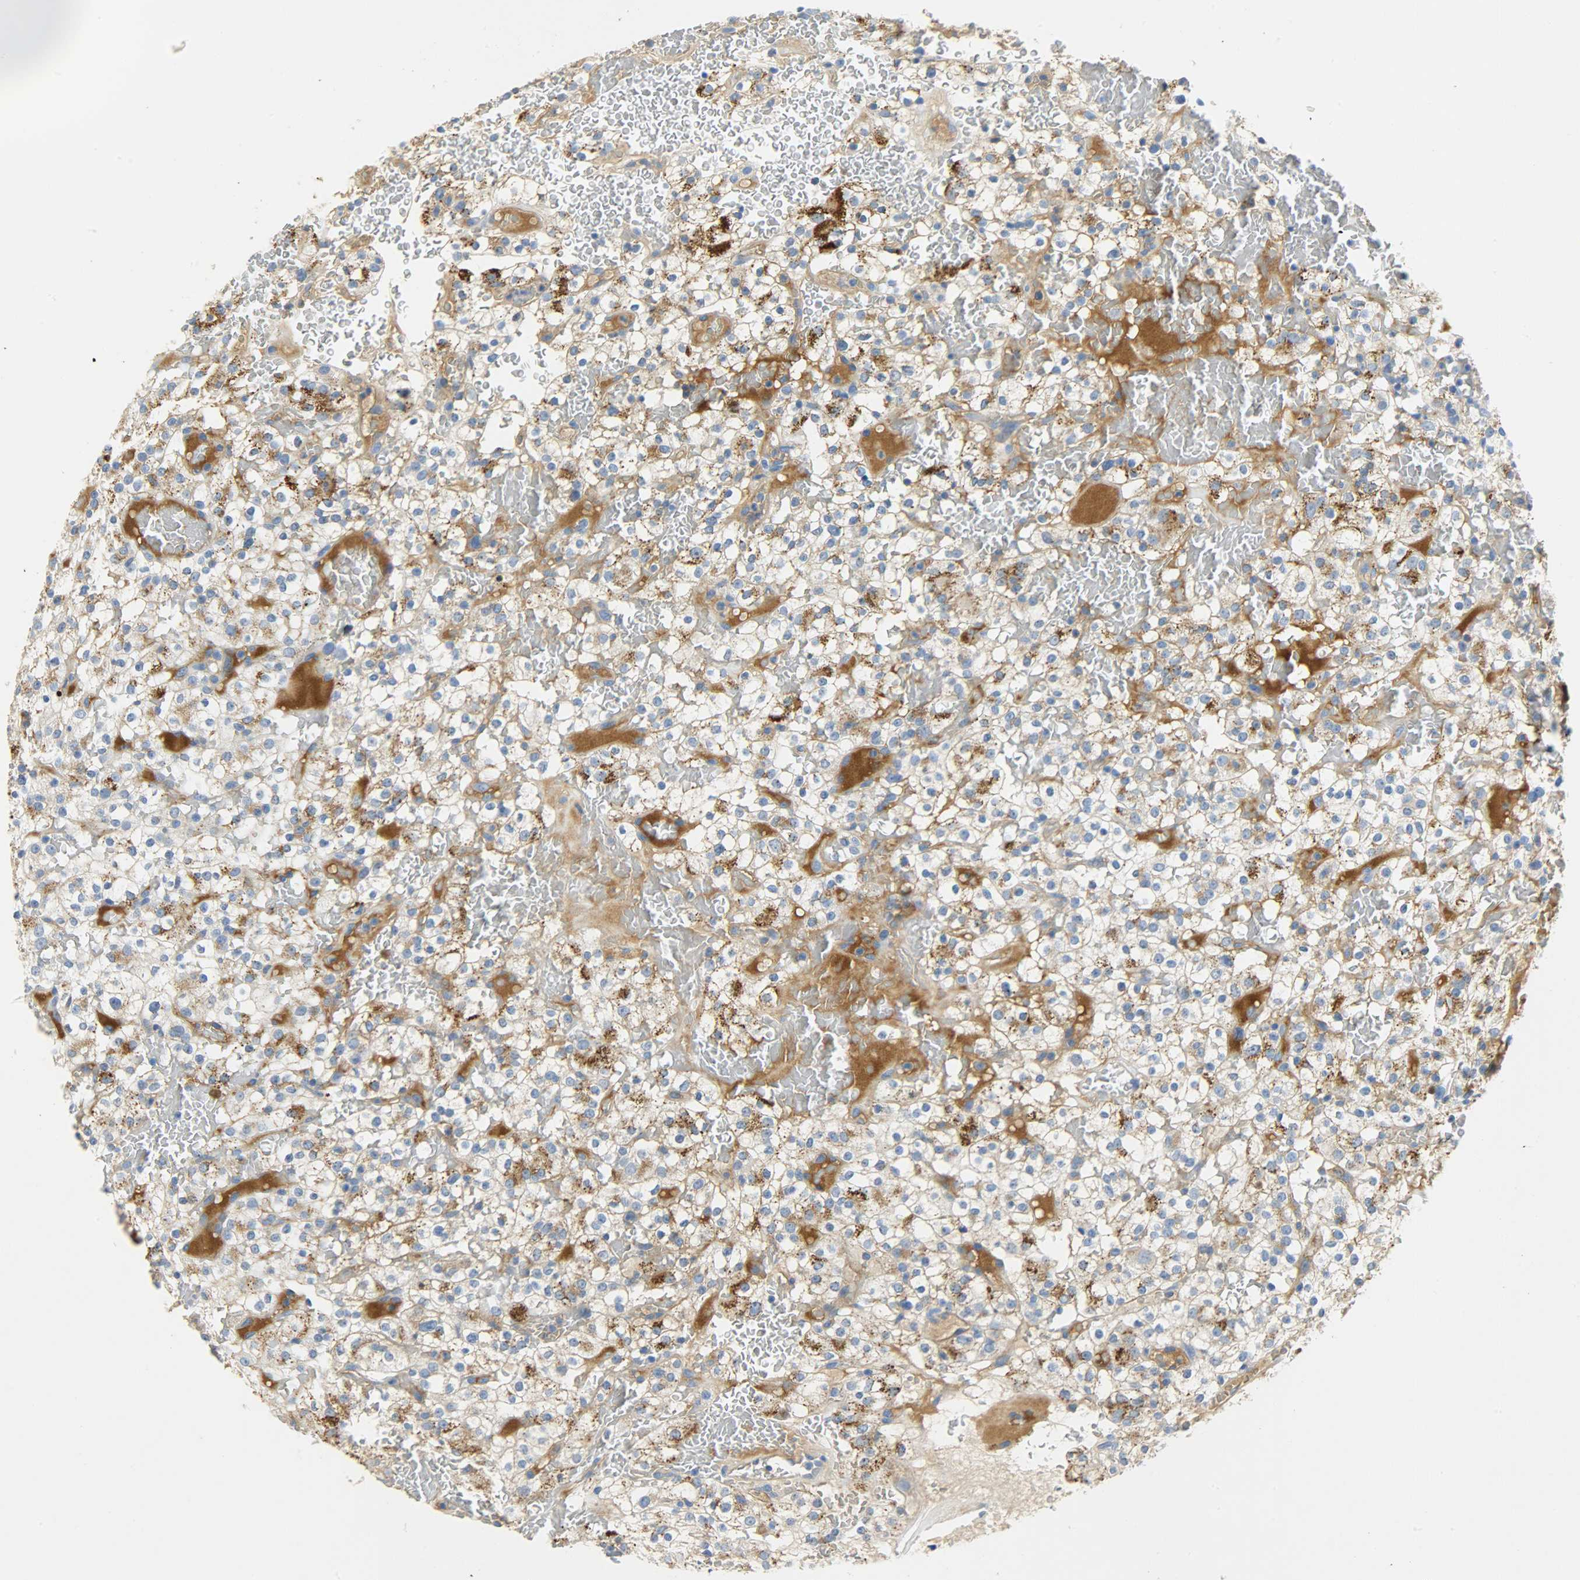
{"staining": {"intensity": "strong", "quantity": "25%-75%", "location": "cytoplasmic/membranous"}, "tissue": "renal cancer", "cell_type": "Tumor cells", "image_type": "cancer", "snomed": [{"axis": "morphology", "description": "Normal tissue, NOS"}, {"axis": "morphology", "description": "Adenocarcinoma, NOS"}, {"axis": "topography", "description": "Kidney"}], "caption": "Renal adenocarcinoma stained for a protein (brown) displays strong cytoplasmic/membranous positive expression in approximately 25%-75% of tumor cells.", "gene": "CRP", "patient": {"sex": "female", "age": 72}}